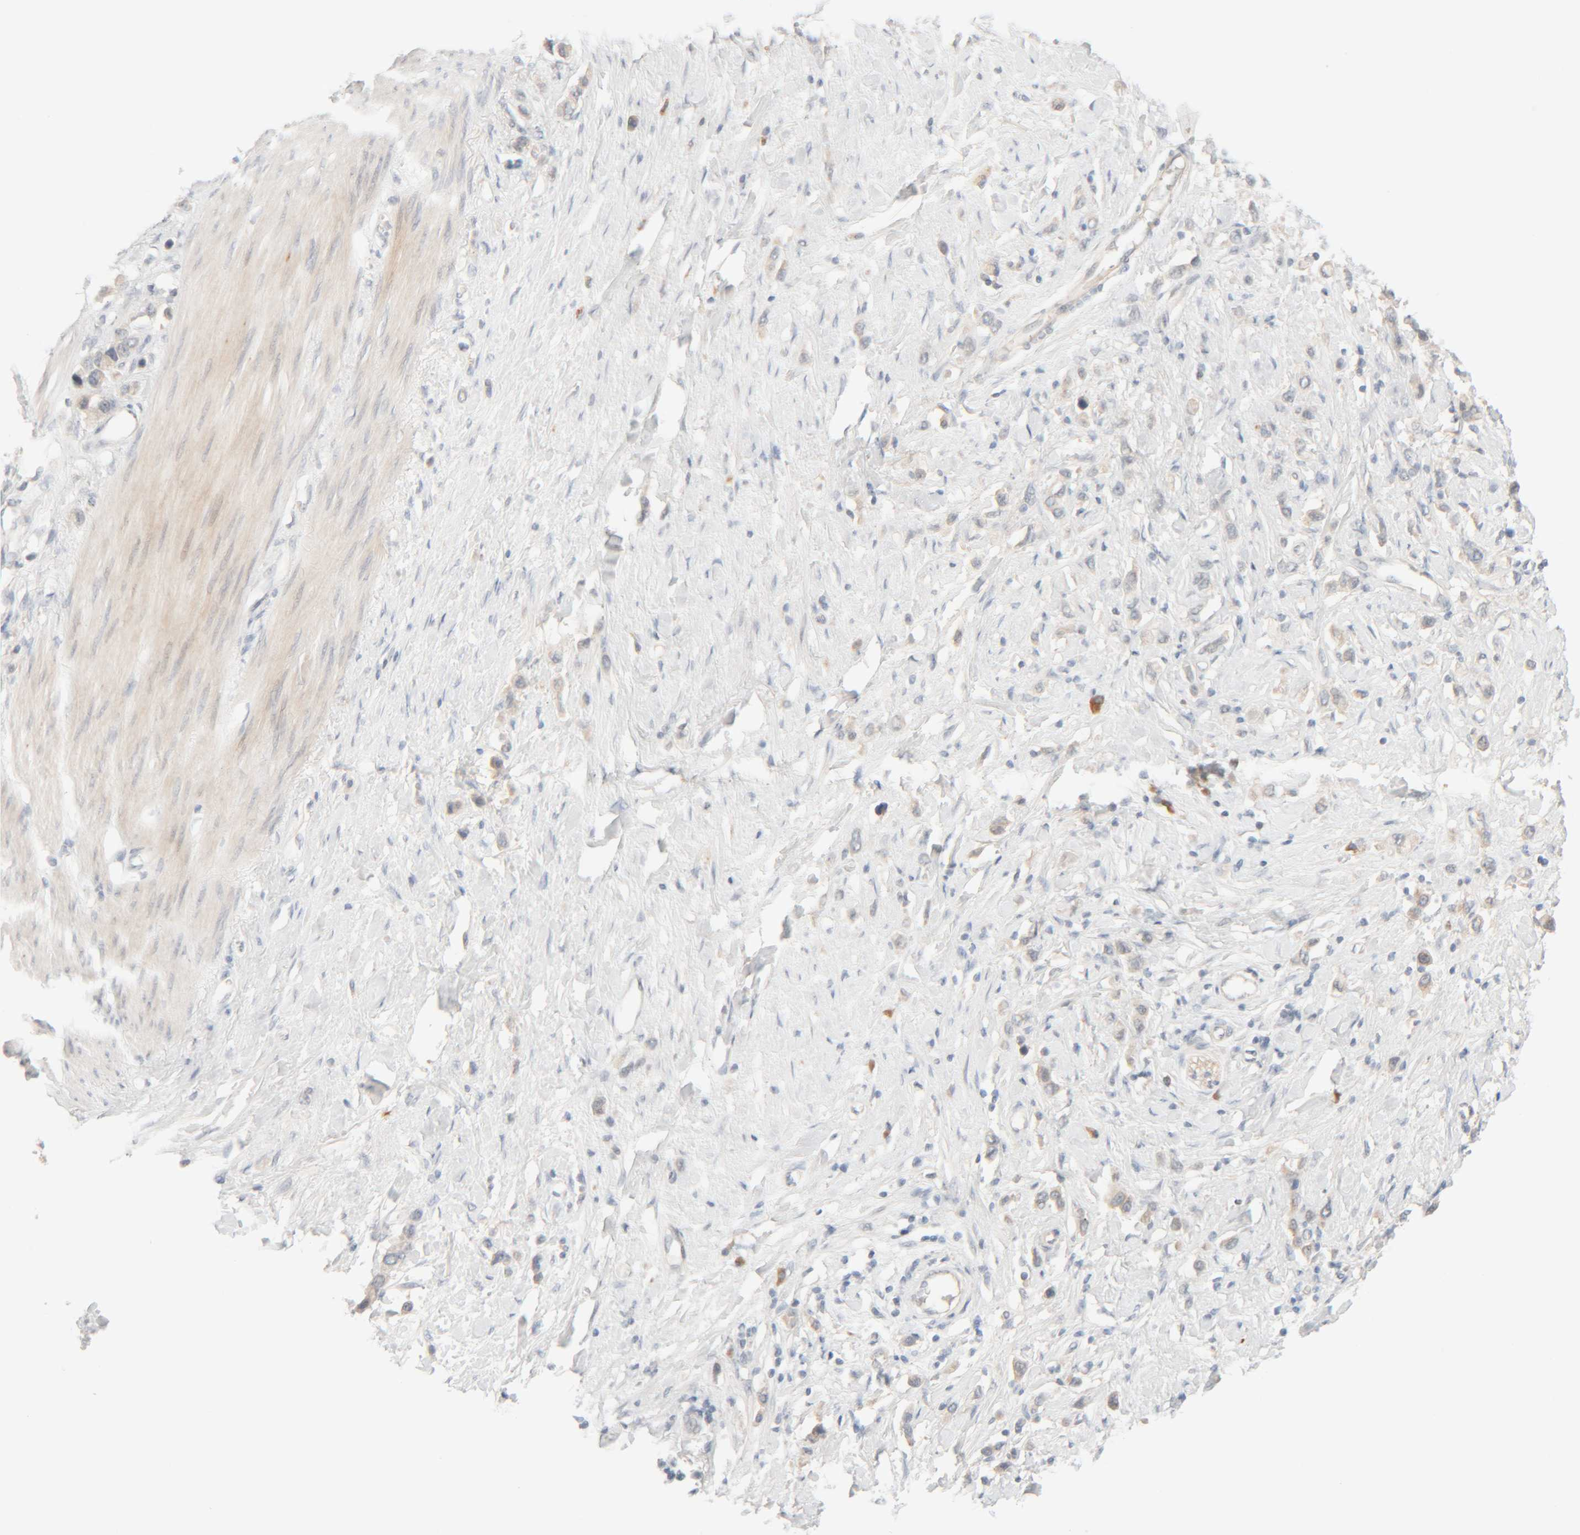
{"staining": {"intensity": "weak", "quantity": "<25%", "location": "cytoplasmic/membranous"}, "tissue": "stomach cancer", "cell_type": "Tumor cells", "image_type": "cancer", "snomed": [{"axis": "morphology", "description": "Adenocarcinoma, NOS"}, {"axis": "topography", "description": "Stomach"}], "caption": "An immunohistochemistry histopathology image of stomach cancer (adenocarcinoma) is shown. There is no staining in tumor cells of stomach cancer (adenocarcinoma). (Immunohistochemistry, brightfield microscopy, high magnification).", "gene": "CHKA", "patient": {"sex": "female", "age": 65}}